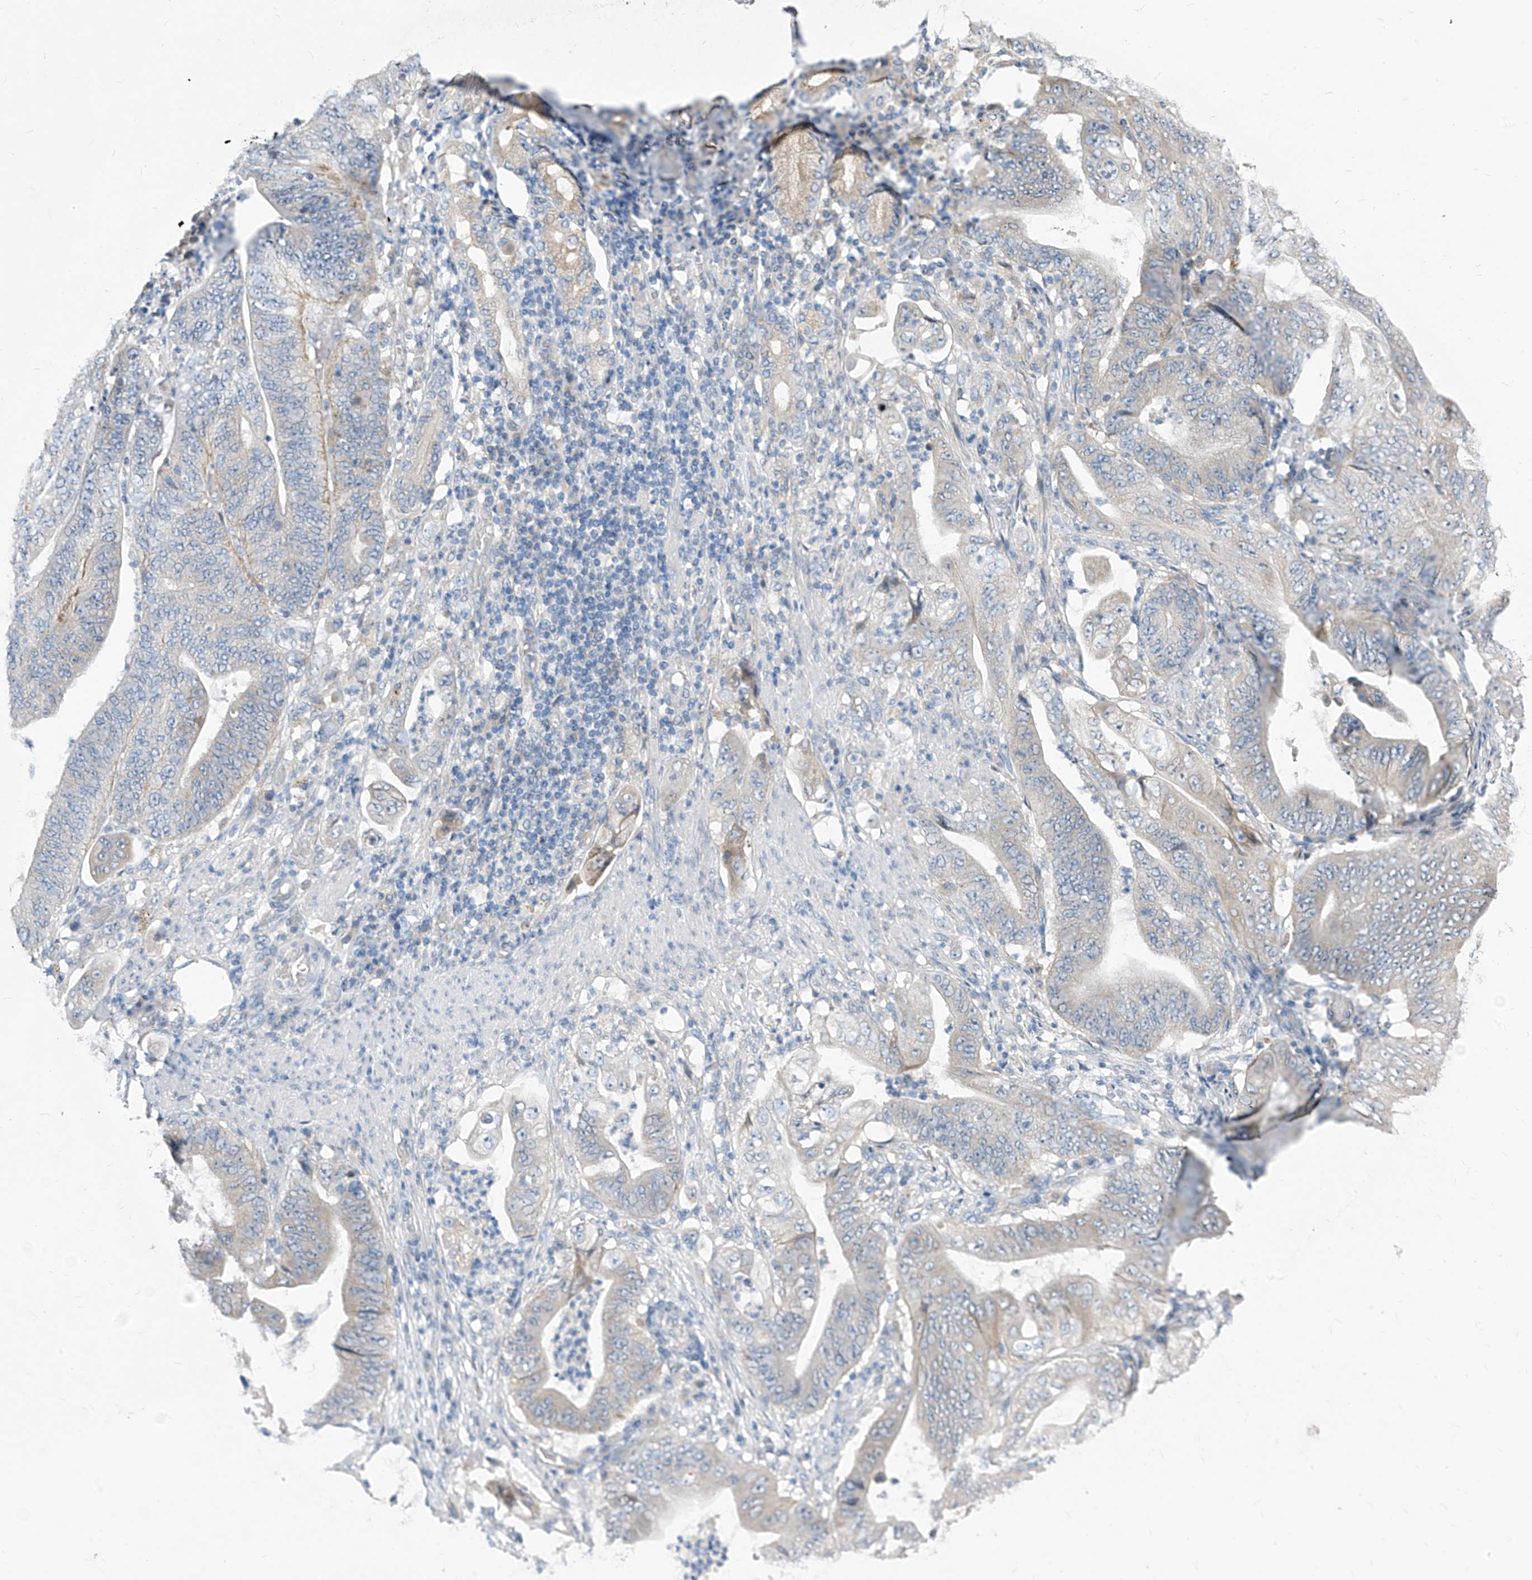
{"staining": {"intensity": "negative", "quantity": "none", "location": "none"}, "tissue": "stomach cancer", "cell_type": "Tumor cells", "image_type": "cancer", "snomed": [{"axis": "morphology", "description": "Adenocarcinoma, NOS"}, {"axis": "topography", "description": "Stomach"}], "caption": "The image demonstrates no staining of tumor cells in adenocarcinoma (stomach). (DAB (3,3'-diaminobenzidine) immunohistochemistry (IHC) visualized using brightfield microscopy, high magnification).", "gene": "LDAH", "patient": {"sex": "female", "age": 73}}